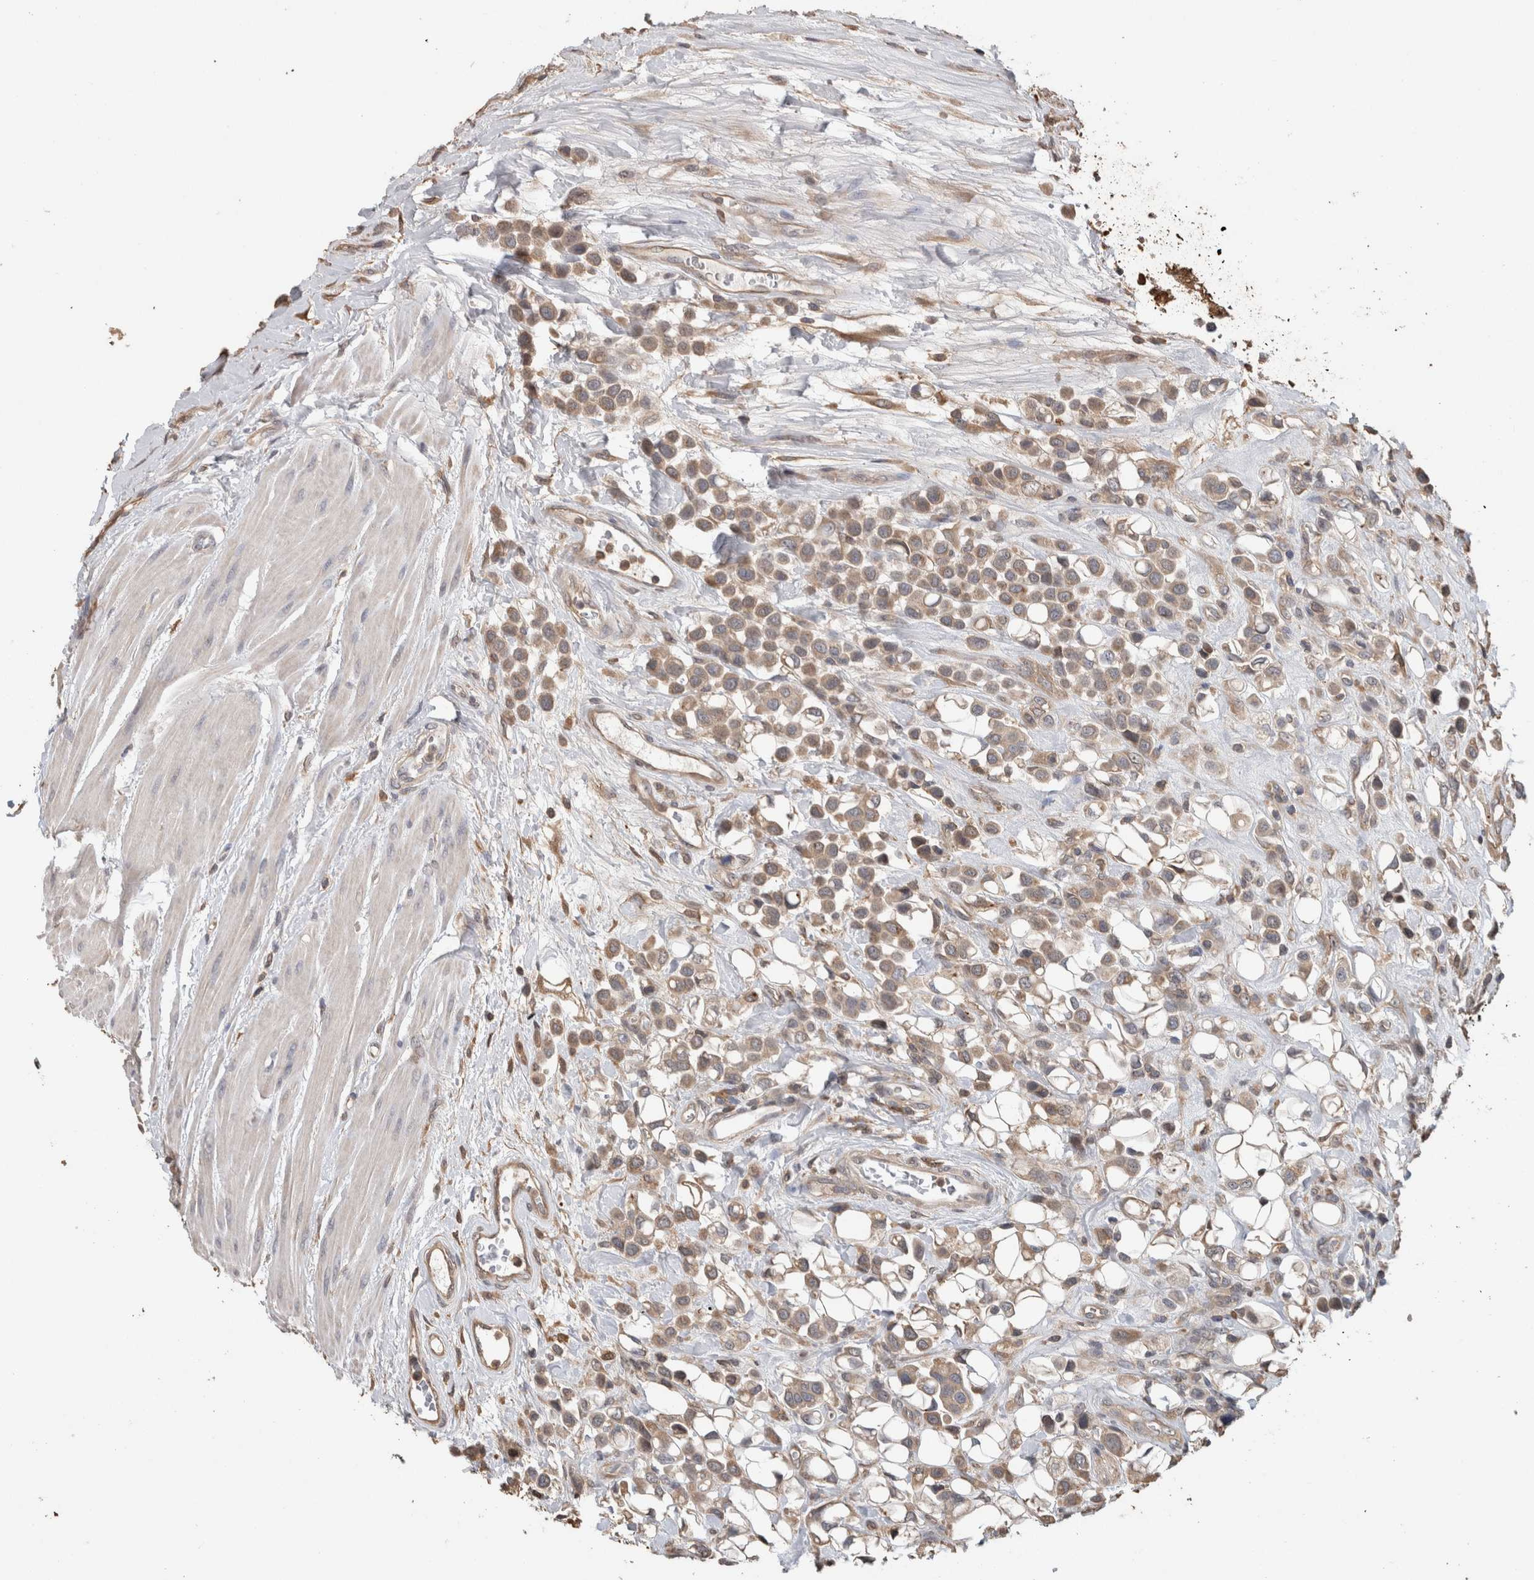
{"staining": {"intensity": "weak", "quantity": ">75%", "location": "cytoplasmic/membranous"}, "tissue": "urothelial cancer", "cell_type": "Tumor cells", "image_type": "cancer", "snomed": [{"axis": "morphology", "description": "Urothelial carcinoma, High grade"}, {"axis": "topography", "description": "Urinary bladder"}], "caption": "This image reveals IHC staining of urothelial cancer, with low weak cytoplasmic/membranous expression in approximately >75% of tumor cells.", "gene": "TRIM5", "patient": {"sex": "male", "age": 50}}